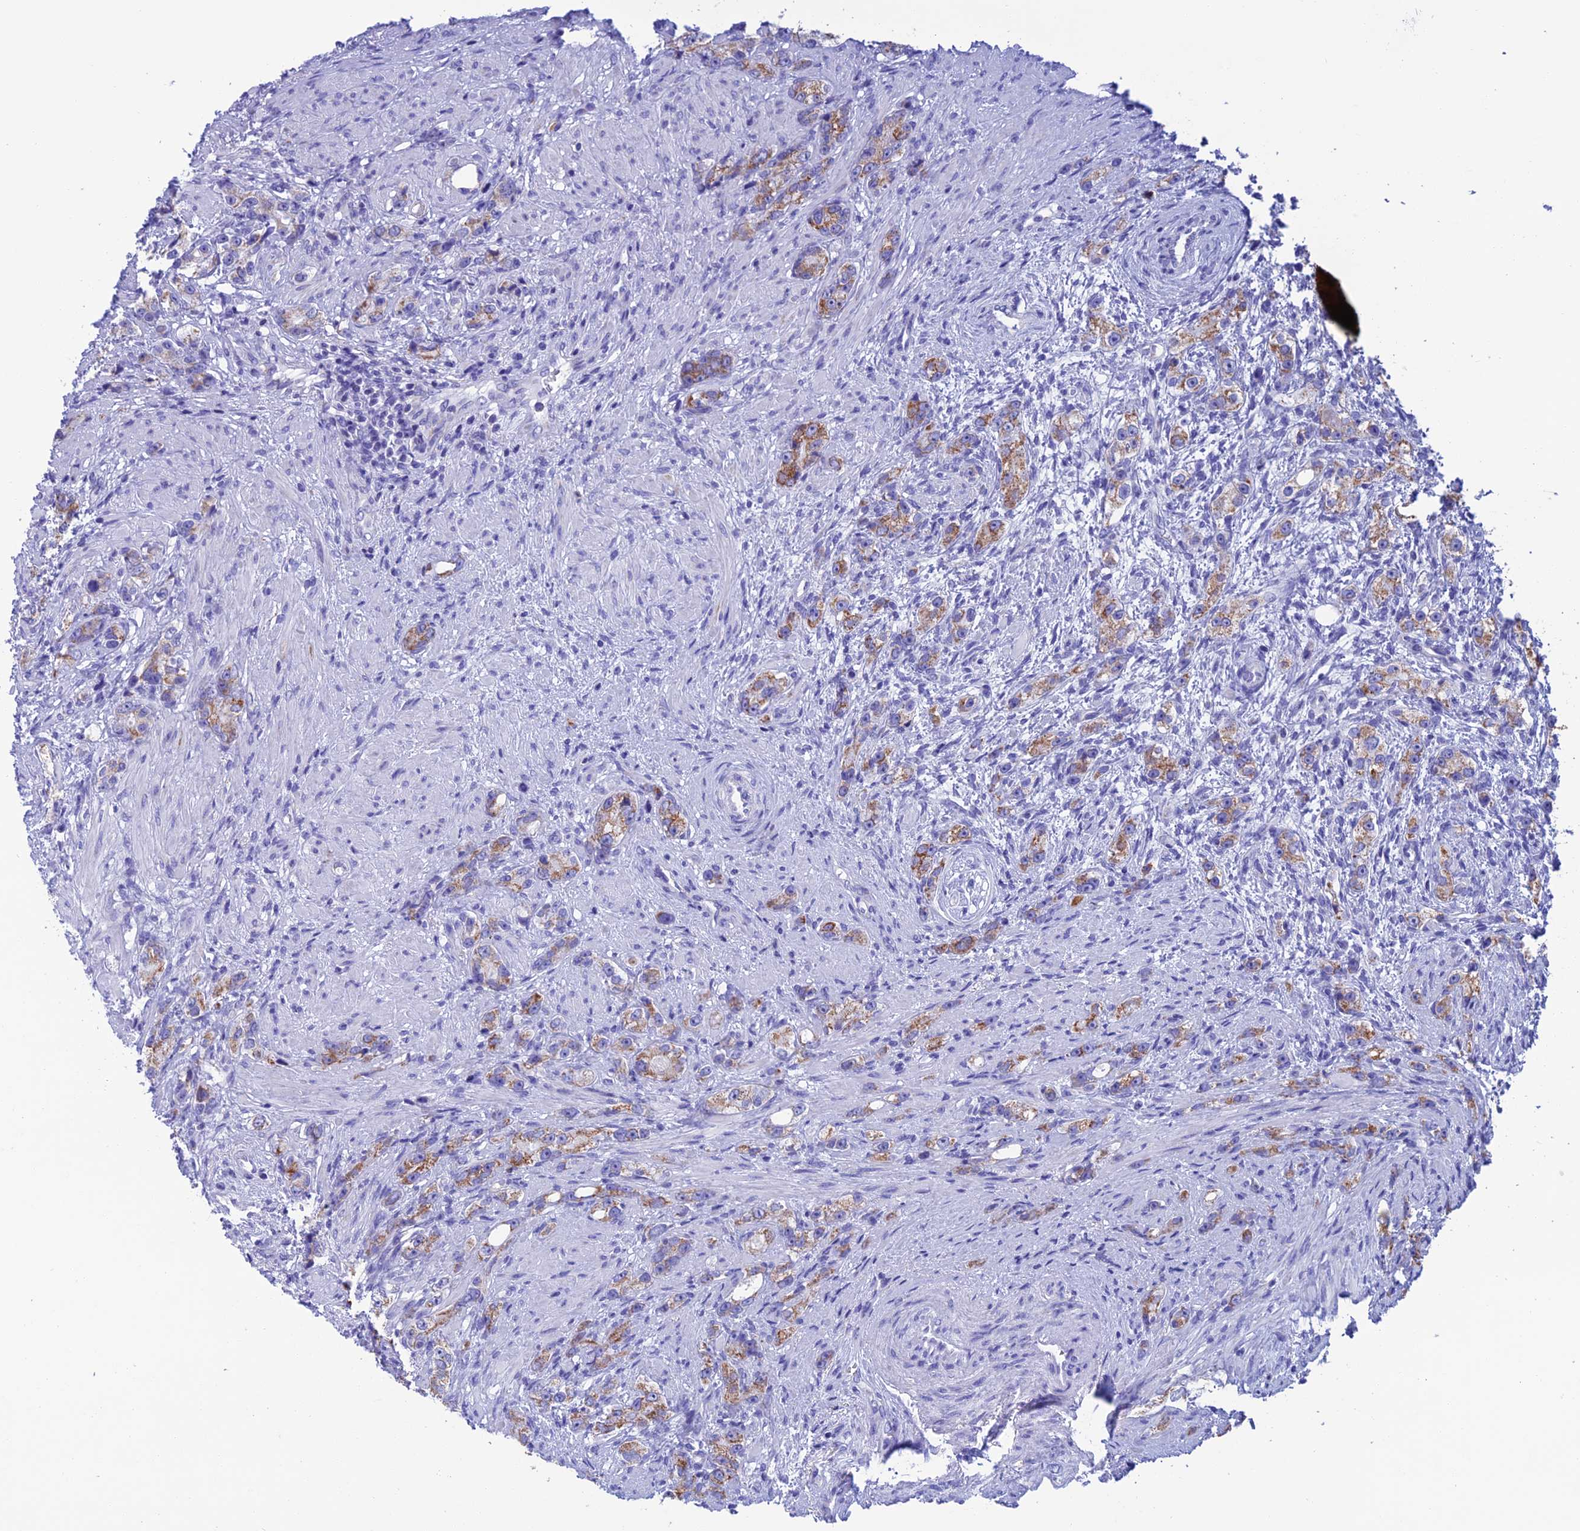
{"staining": {"intensity": "moderate", "quantity": "25%-75%", "location": "cytoplasmic/membranous"}, "tissue": "prostate cancer", "cell_type": "Tumor cells", "image_type": "cancer", "snomed": [{"axis": "morphology", "description": "Adenocarcinoma, High grade"}, {"axis": "topography", "description": "Prostate"}], "caption": "The immunohistochemical stain shows moderate cytoplasmic/membranous expression in tumor cells of prostate adenocarcinoma (high-grade) tissue. The staining was performed using DAB, with brown indicating positive protein expression. Nuclei are stained blue with hematoxylin.", "gene": "NXPE4", "patient": {"sex": "male", "age": 63}}